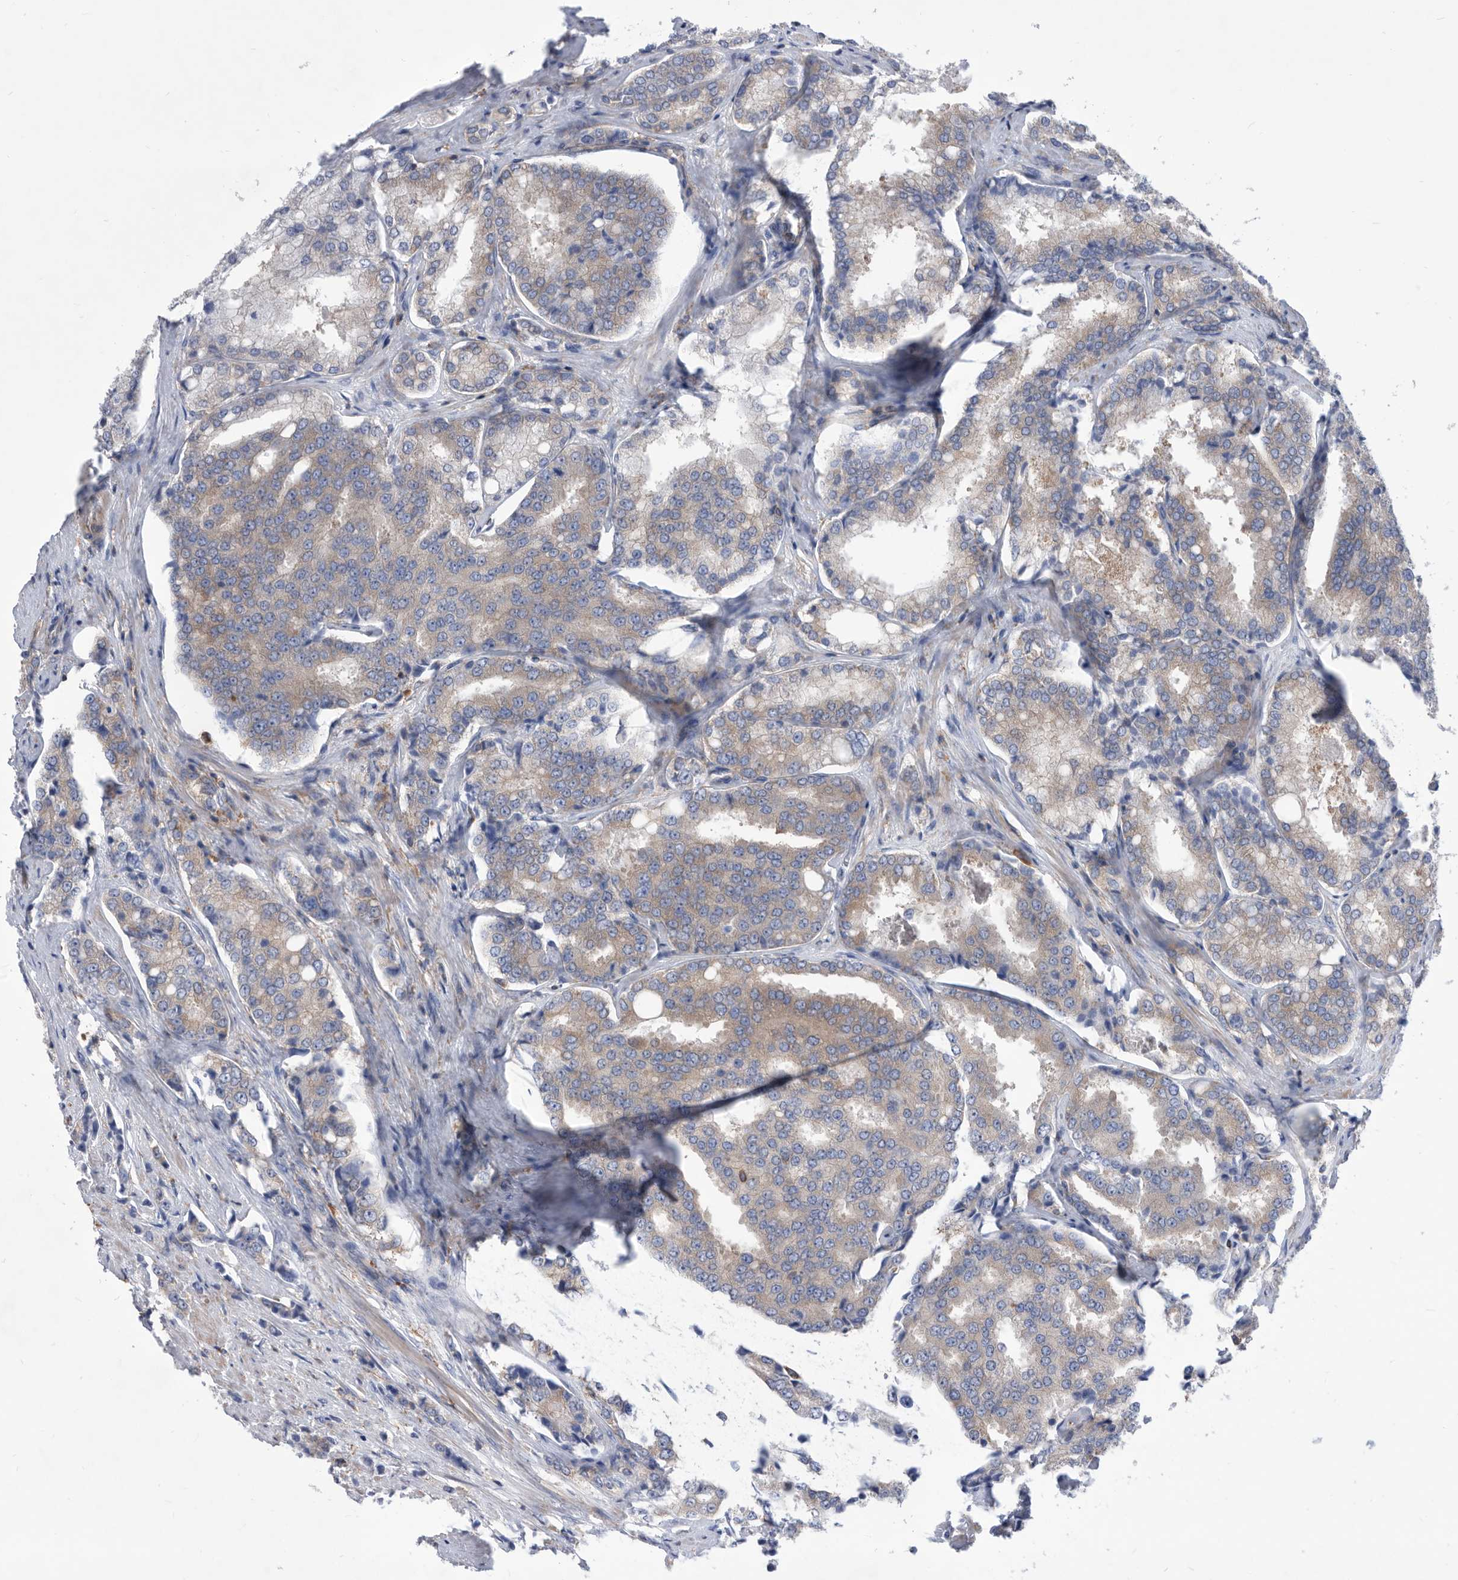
{"staining": {"intensity": "weak", "quantity": "<25%", "location": "cytoplasmic/membranous"}, "tissue": "prostate cancer", "cell_type": "Tumor cells", "image_type": "cancer", "snomed": [{"axis": "morphology", "description": "Adenocarcinoma, High grade"}, {"axis": "topography", "description": "Prostate"}], "caption": "Tumor cells show no significant protein positivity in prostate high-grade adenocarcinoma.", "gene": "SMG7", "patient": {"sex": "male", "age": 50}}